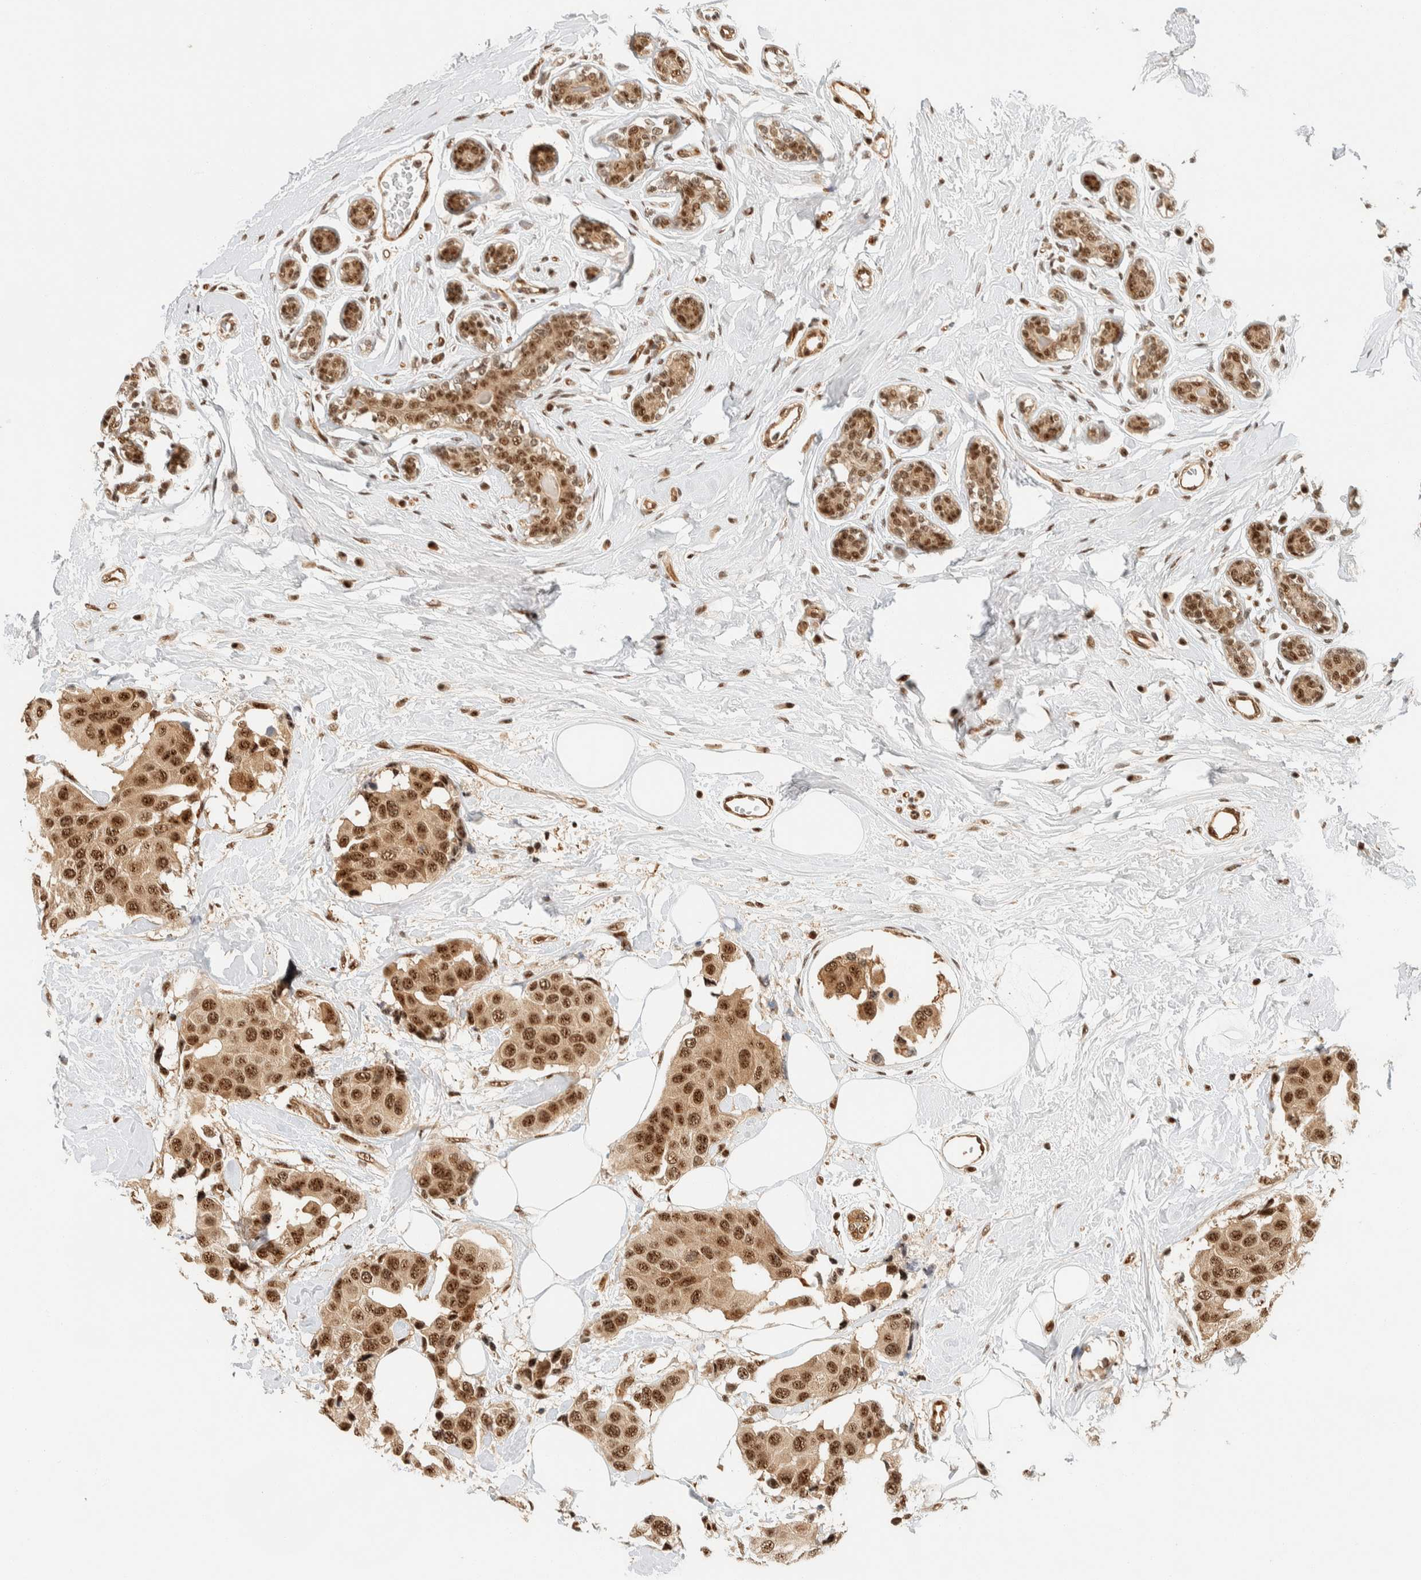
{"staining": {"intensity": "moderate", "quantity": ">75%", "location": "nuclear"}, "tissue": "breast cancer", "cell_type": "Tumor cells", "image_type": "cancer", "snomed": [{"axis": "morphology", "description": "Normal tissue, NOS"}, {"axis": "morphology", "description": "Duct carcinoma"}, {"axis": "topography", "description": "Breast"}], "caption": "Protein staining exhibits moderate nuclear positivity in about >75% of tumor cells in breast infiltrating ductal carcinoma.", "gene": "SIK1", "patient": {"sex": "female", "age": 39}}